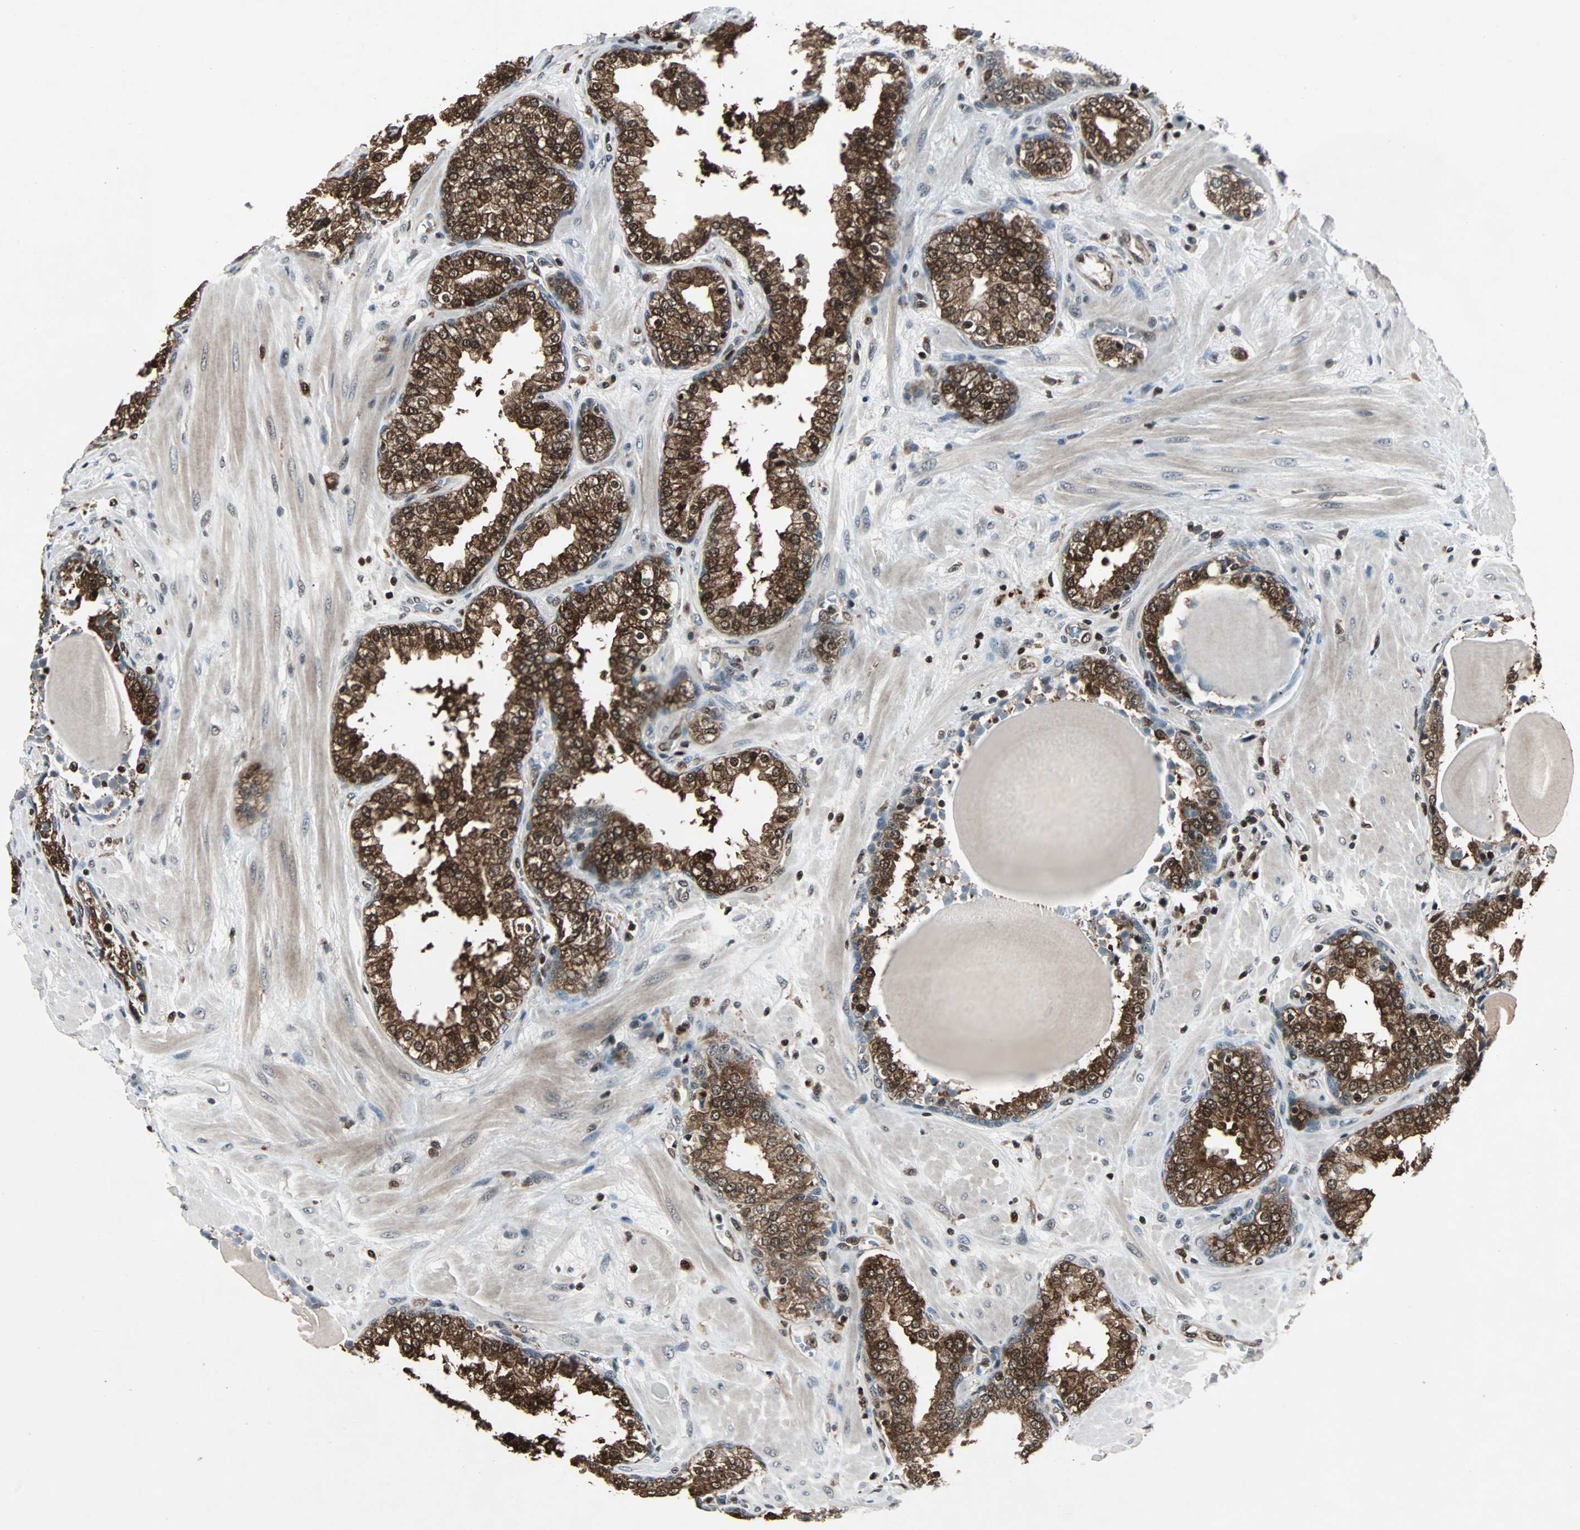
{"staining": {"intensity": "strong", "quantity": "25%-75%", "location": "cytoplasmic/membranous,nuclear"}, "tissue": "prostate", "cell_type": "Glandular cells", "image_type": "normal", "snomed": [{"axis": "morphology", "description": "Normal tissue, NOS"}, {"axis": "topography", "description": "Prostate"}], "caption": "IHC of benign prostate exhibits high levels of strong cytoplasmic/membranous,nuclear staining in about 25%-75% of glandular cells.", "gene": "ACLY", "patient": {"sex": "male", "age": 51}}